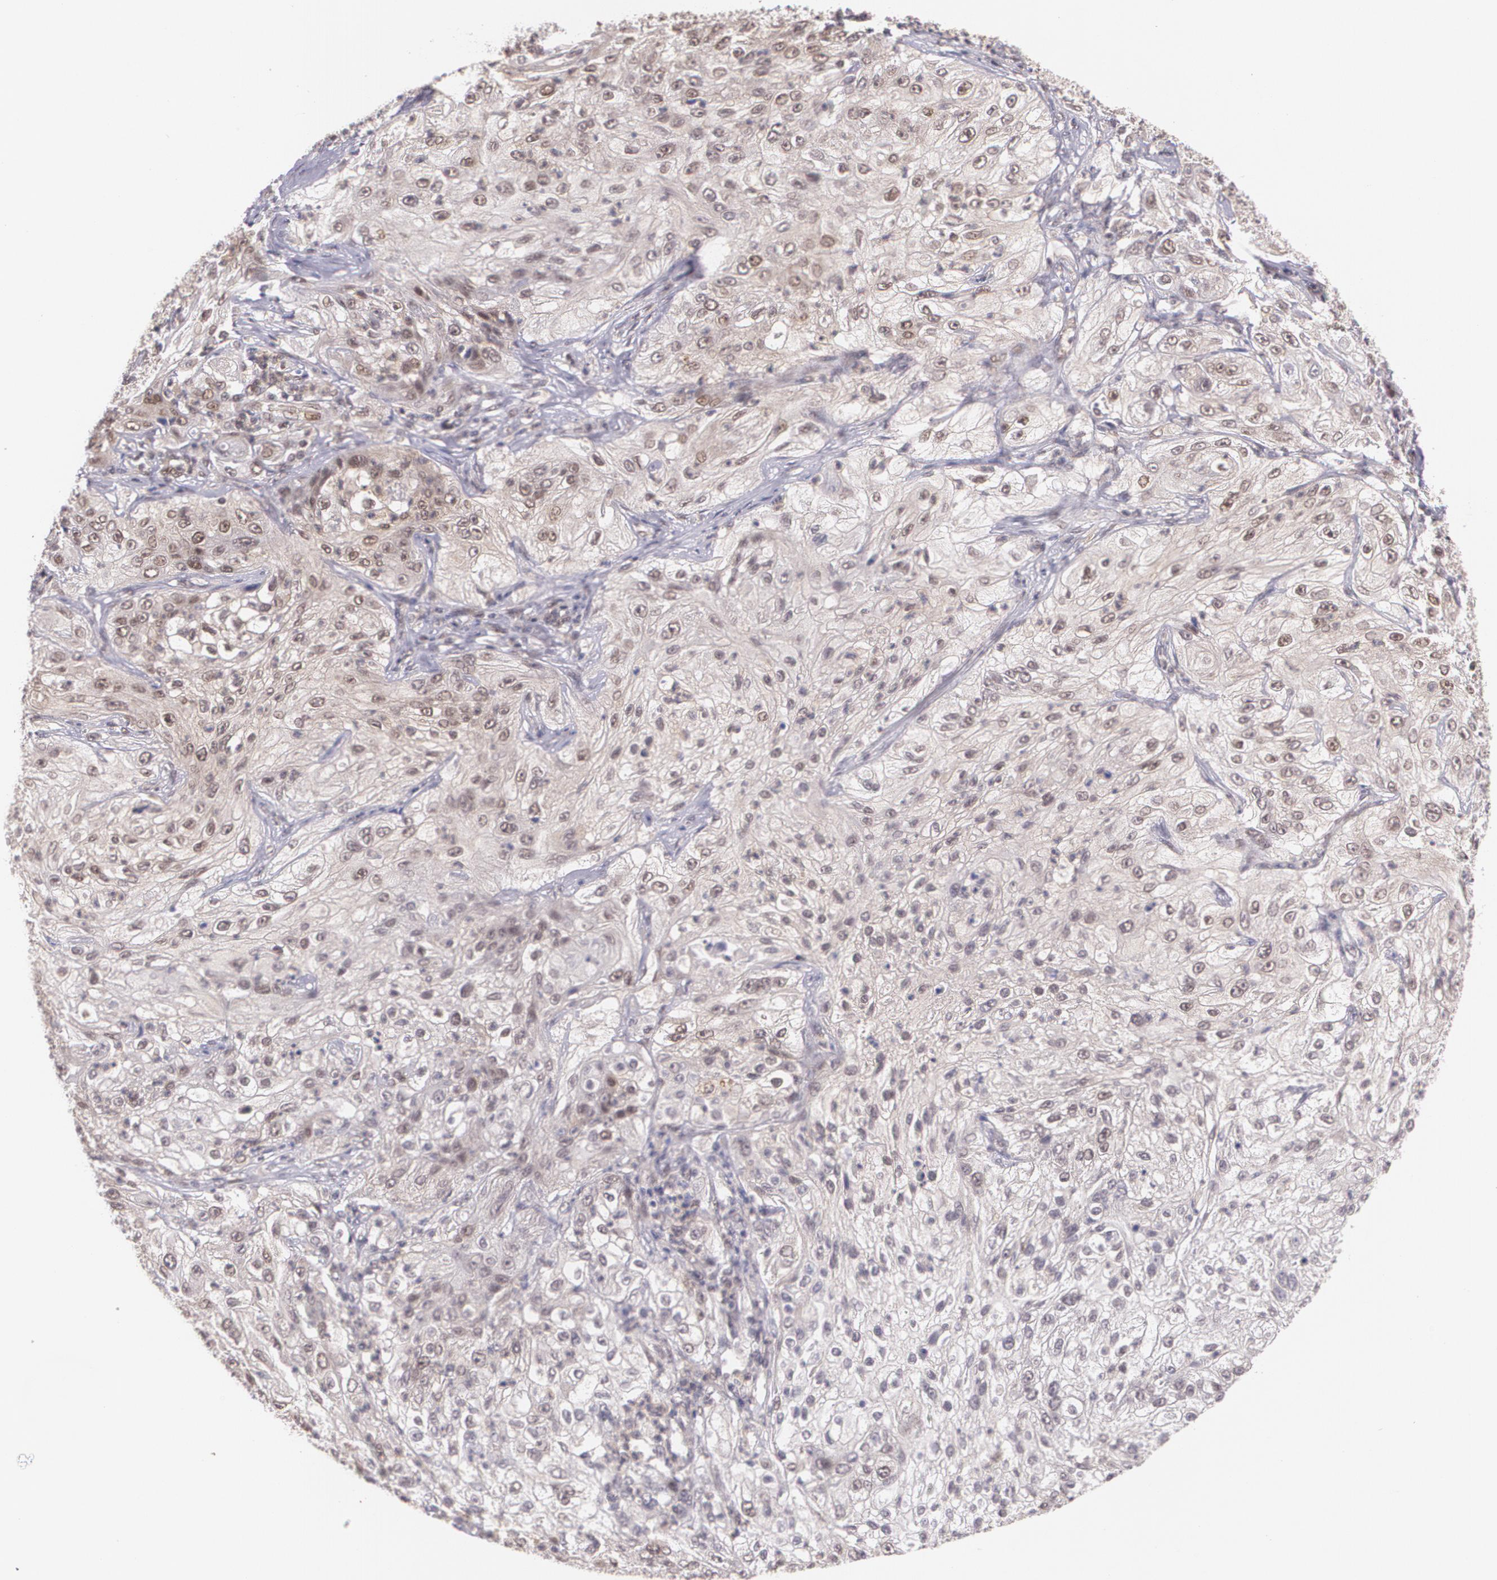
{"staining": {"intensity": "weak", "quantity": "<25%", "location": "nuclear"}, "tissue": "lung cancer", "cell_type": "Tumor cells", "image_type": "cancer", "snomed": [{"axis": "morphology", "description": "Inflammation, NOS"}, {"axis": "morphology", "description": "Squamous cell carcinoma, NOS"}, {"axis": "topography", "description": "Lymph node"}, {"axis": "topography", "description": "Soft tissue"}, {"axis": "topography", "description": "Lung"}], "caption": "IHC micrograph of neoplastic tissue: squamous cell carcinoma (lung) stained with DAB demonstrates no significant protein positivity in tumor cells.", "gene": "CUL2", "patient": {"sex": "male", "age": 66}}